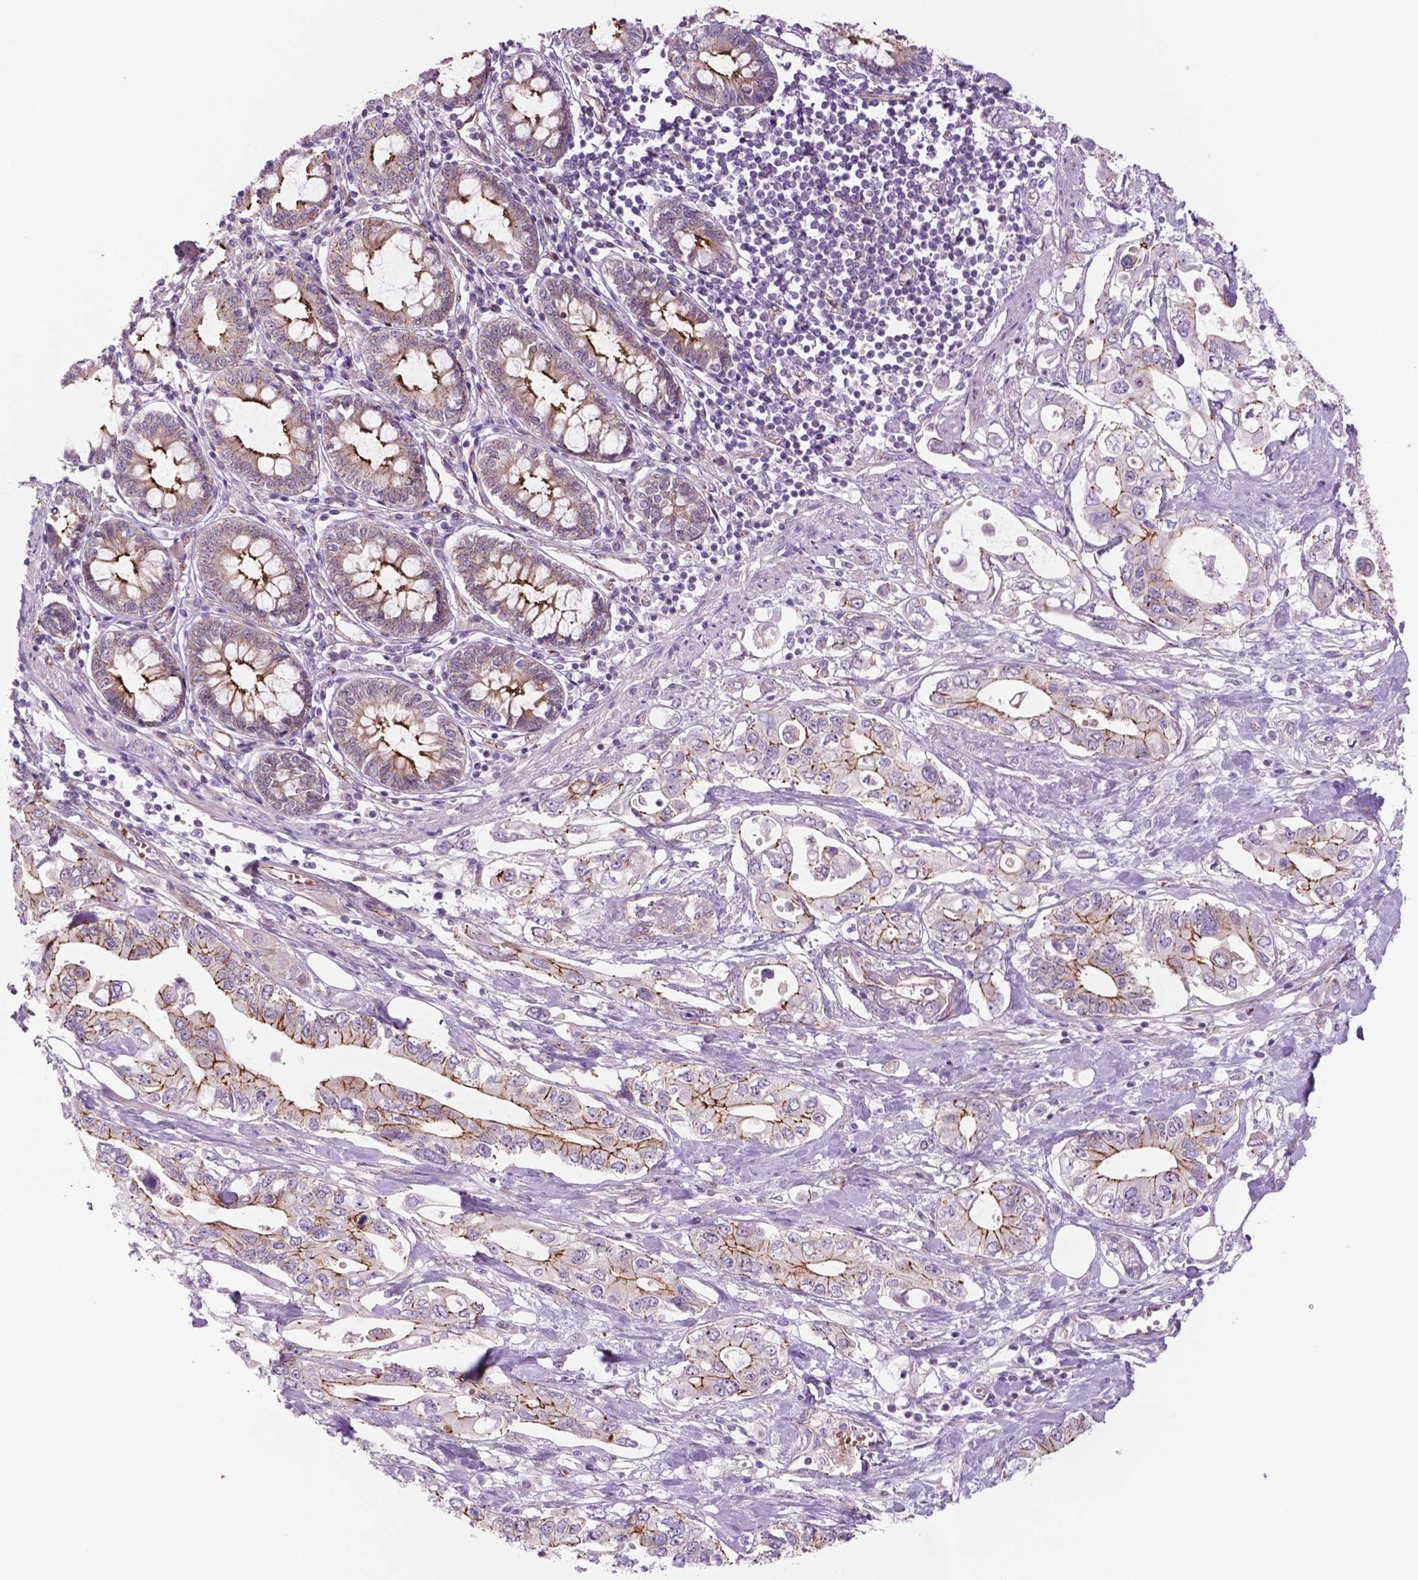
{"staining": {"intensity": "moderate", "quantity": "25%-75%", "location": "cytoplasmic/membranous"}, "tissue": "pancreatic cancer", "cell_type": "Tumor cells", "image_type": "cancer", "snomed": [{"axis": "morphology", "description": "Adenocarcinoma, NOS"}, {"axis": "topography", "description": "Pancreas"}], "caption": "Protein analysis of pancreatic cancer (adenocarcinoma) tissue demonstrates moderate cytoplasmic/membranous positivity in about 25%-75% of tumor cells.", "gene": "RND3", "patient": {"sex": "female", "age": 63}}